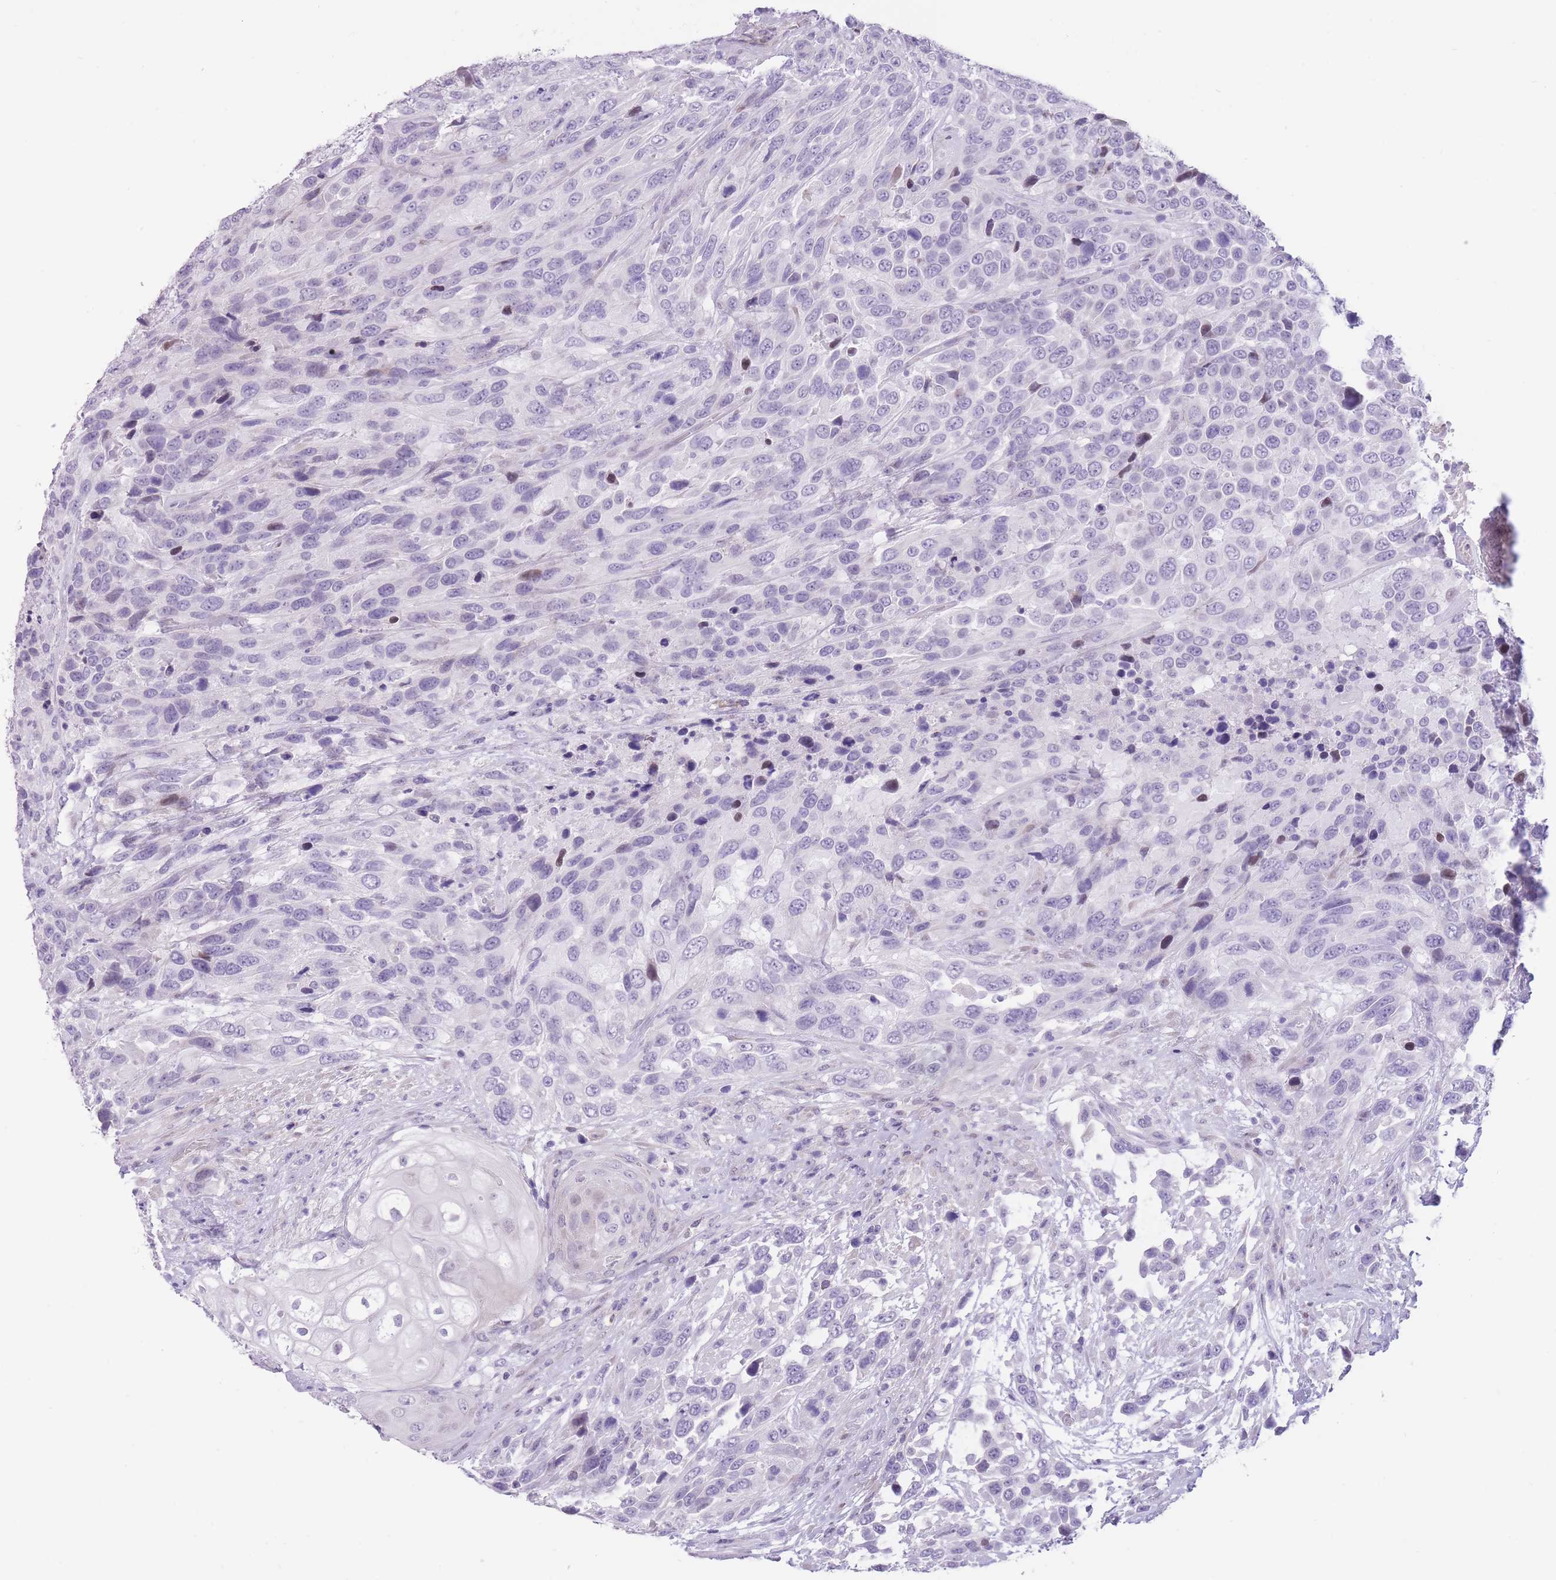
{"staining": {"intensity": "negative", "quantity": "none", "location": "none"}, "tissue": "urothelial cancer", "cell_type": "Tumor cells", "image_type": "cancer", "snomed": [{"axis": "morphology", "description": "Urothelial carcinoma, High grade"}, {"axis": "topography", "description": "Urinary bladder"}], "caption": "Tumor cells show no significant positivity in urothelial carcinoma (high-grade).", "gene": "WDR70", "patient": {"sex": "female", "age": 70}}